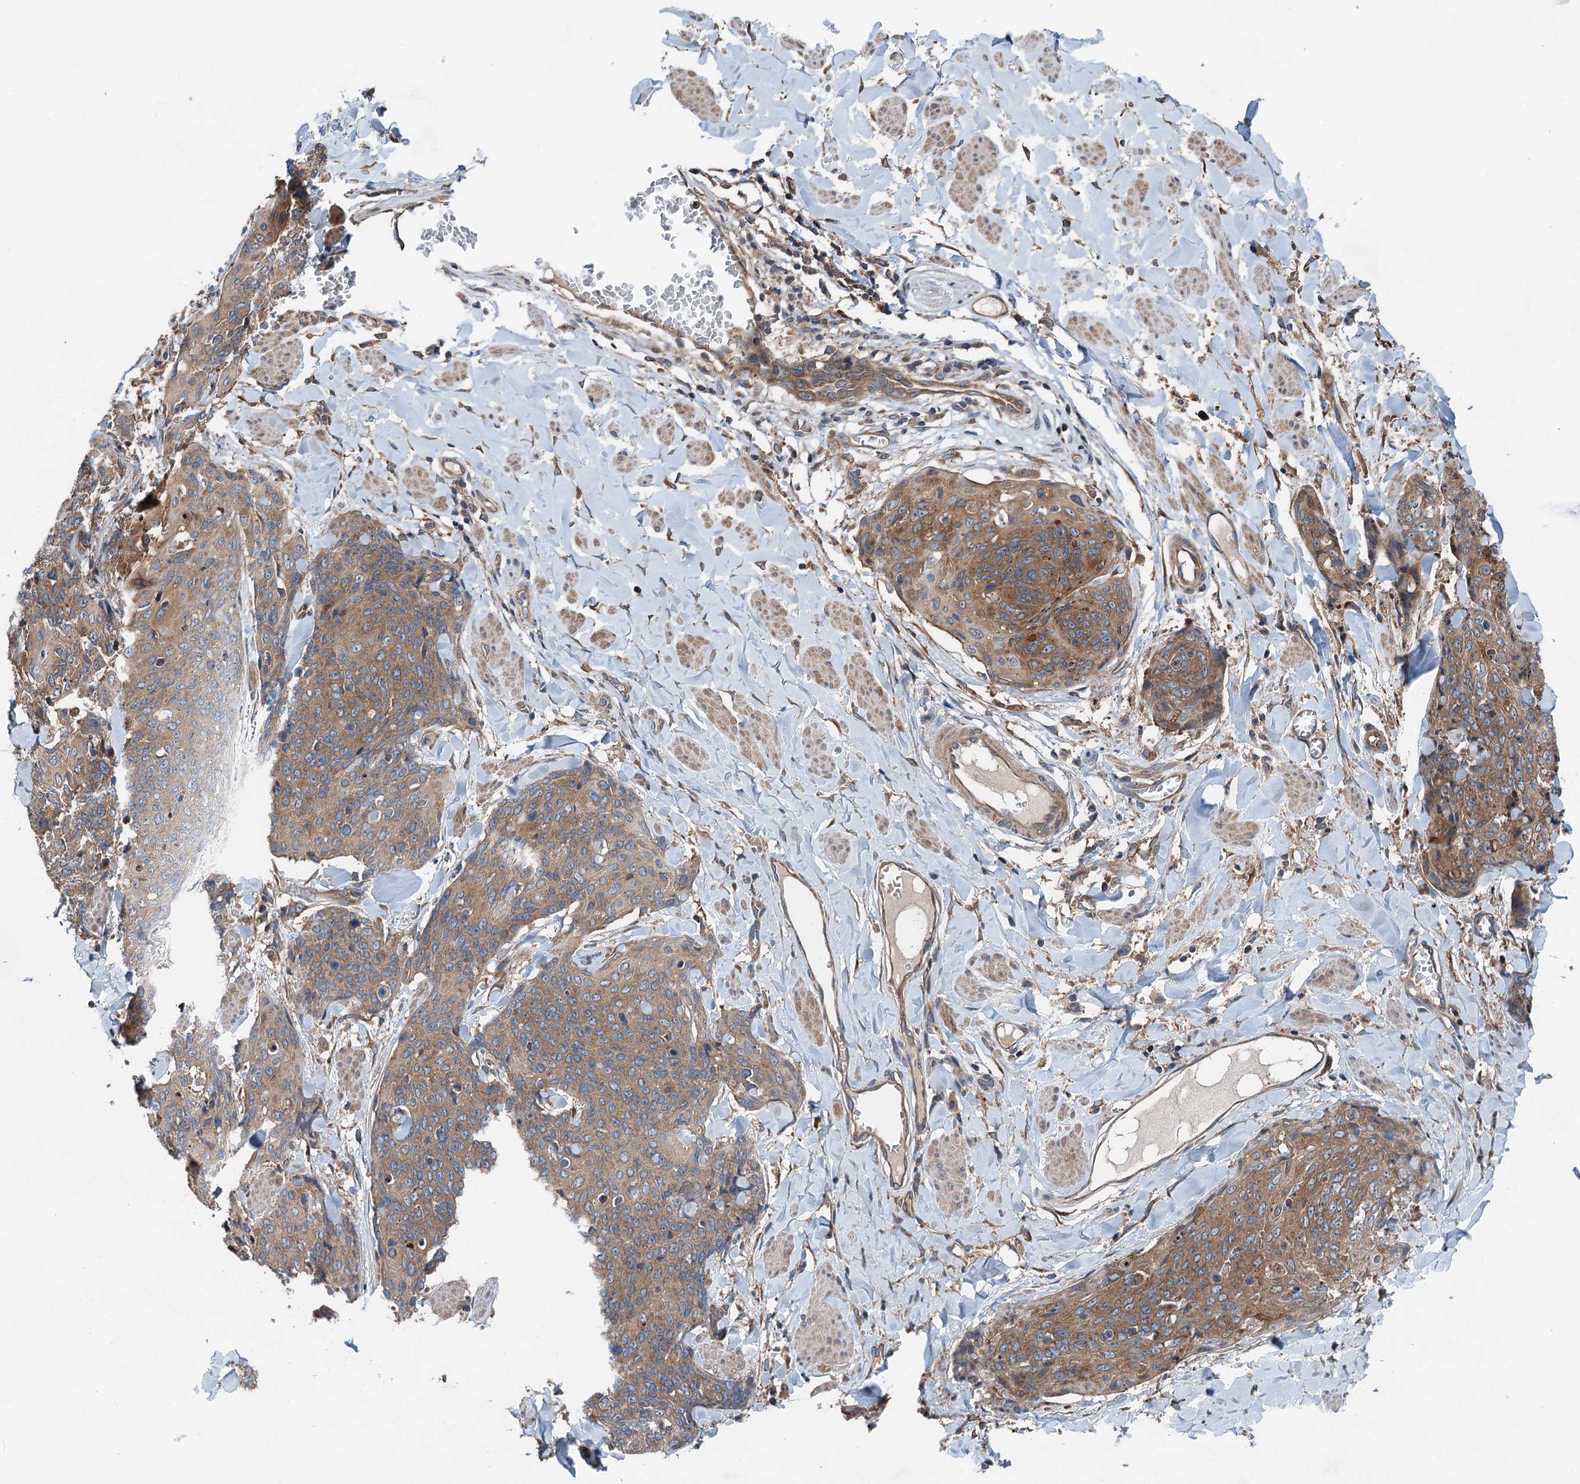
{"staining": {"intensity": "moderate", "quantity": ">75%", "location": "cytoplasmic/membranous"}, "tissue": "skin cancer", "cell_type": "Tumor cells", "image_type": "cancer", "snomed": [{"axis": "morphology", "description": "Squamous cell carcinoma, NOS"}, {"axis": "topography", "description": "Skin"}, {"axis": "topography", "description": "Vulva"}], "caption": "This micrograph exhibits immunohistochemistry (IHC) staining of human squamous cell carcinoma (skin), with medium moderate cytoplasmic/membranous positivity in about >75% of tumor cells.", "gene": "COG3", "patient": {"sex": "female", "age": 85}}